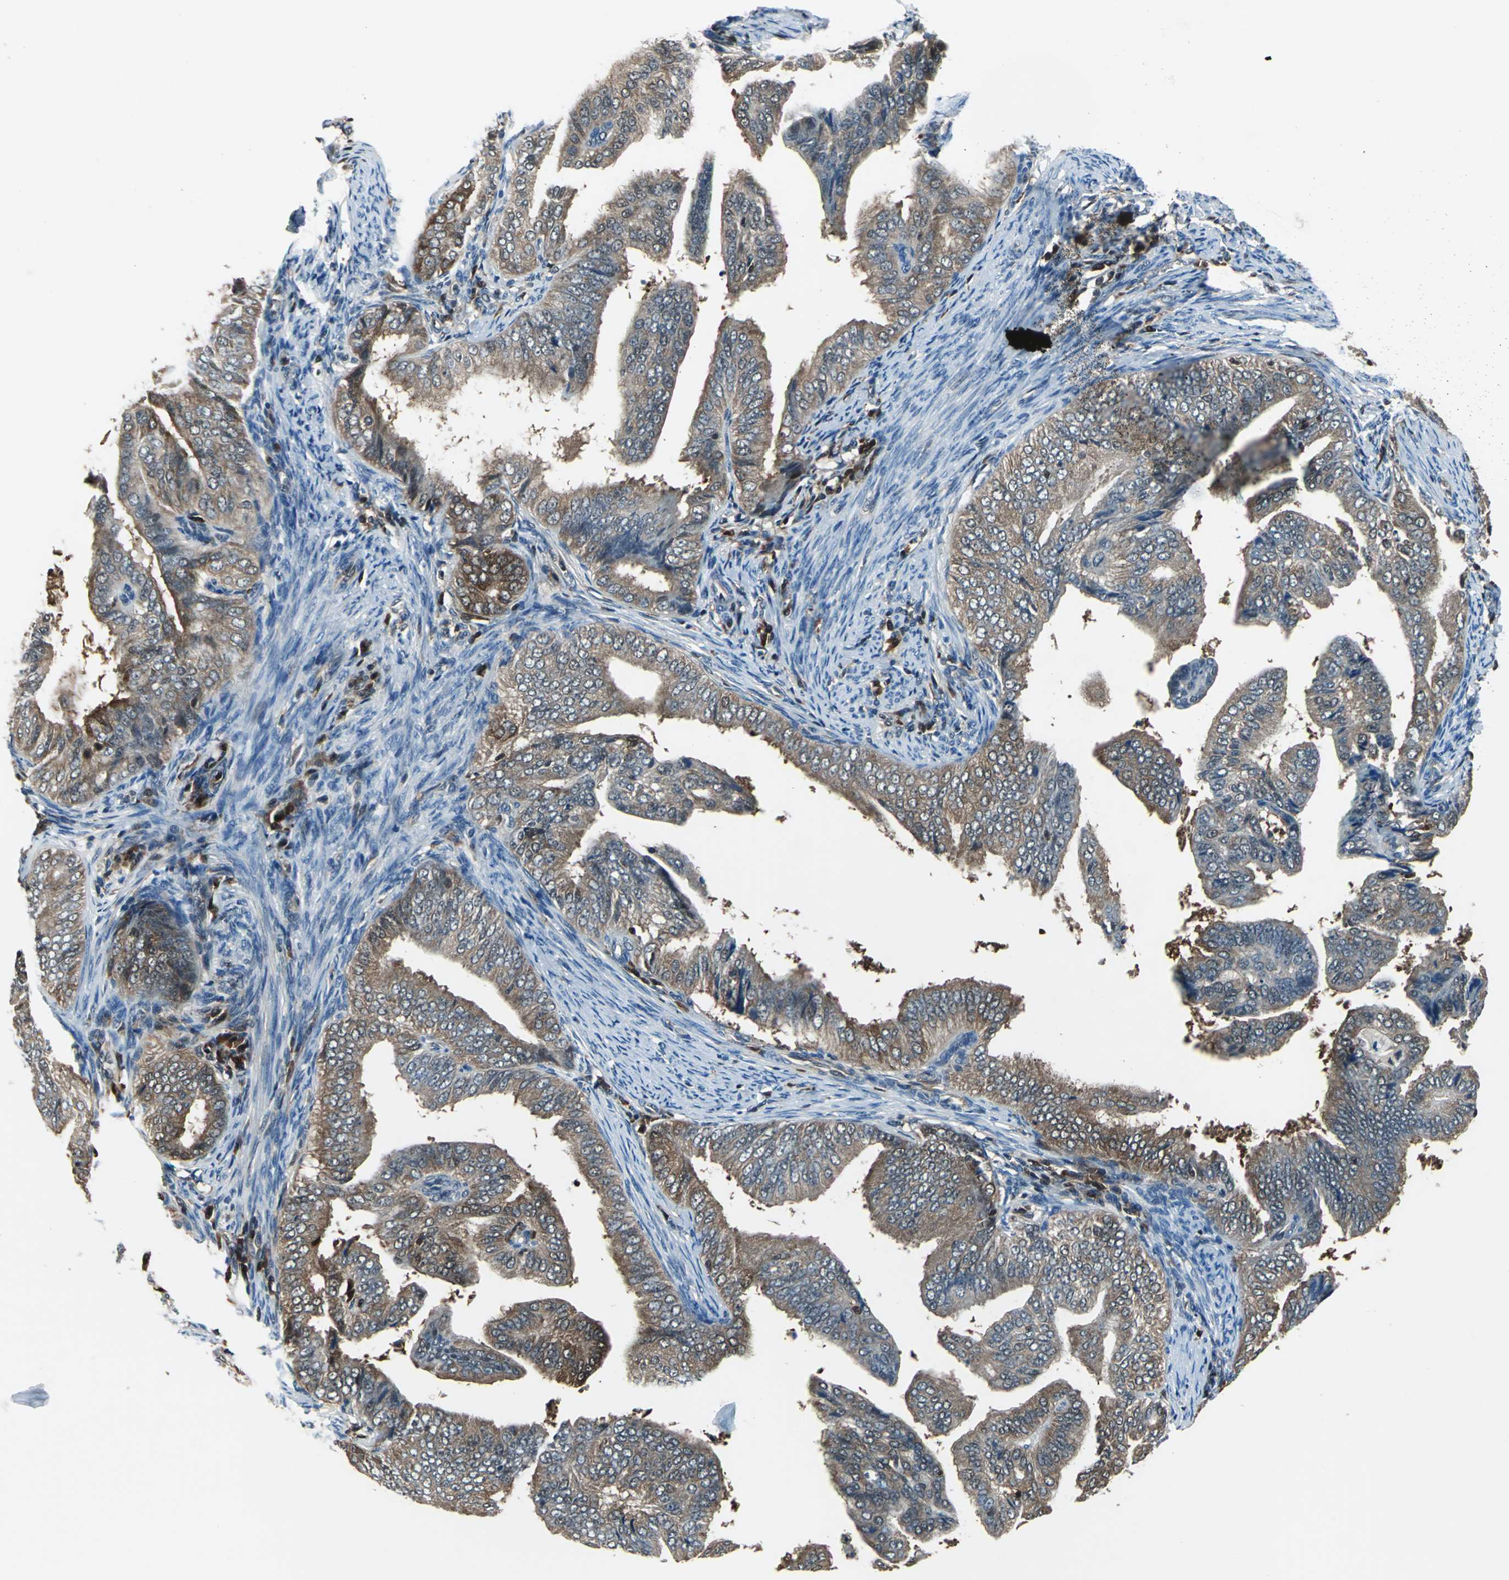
{"staining": {"intensity": "moderate", "quantity": "25%-75%", "location": "cytoplasmic/membranous,nuclear"}, "tissue": "endometrial cancer", "cell_type": "Tumor cells", "image_type": "cancer", "snomed": [{"axis": "morphology", "description": "Adenocarcinoma, NOS"}, {"axis": "topography", "description": "Endometrium"}], "caption": "An immunohistochemistry micrograph of neoplastic tissue is shown. Protein staining in brown shows moderate cytoplasmic/membranous and nuclear positivity in endometrial cancer within tumor cells. The staining was performed using DAB to visualize the protein expression in brown, while the nuclei were stained in blue with hematoxylin (Magnification: 20x).", "gene": "PSME1", "patient": {"sex": "female", "age": 58}}